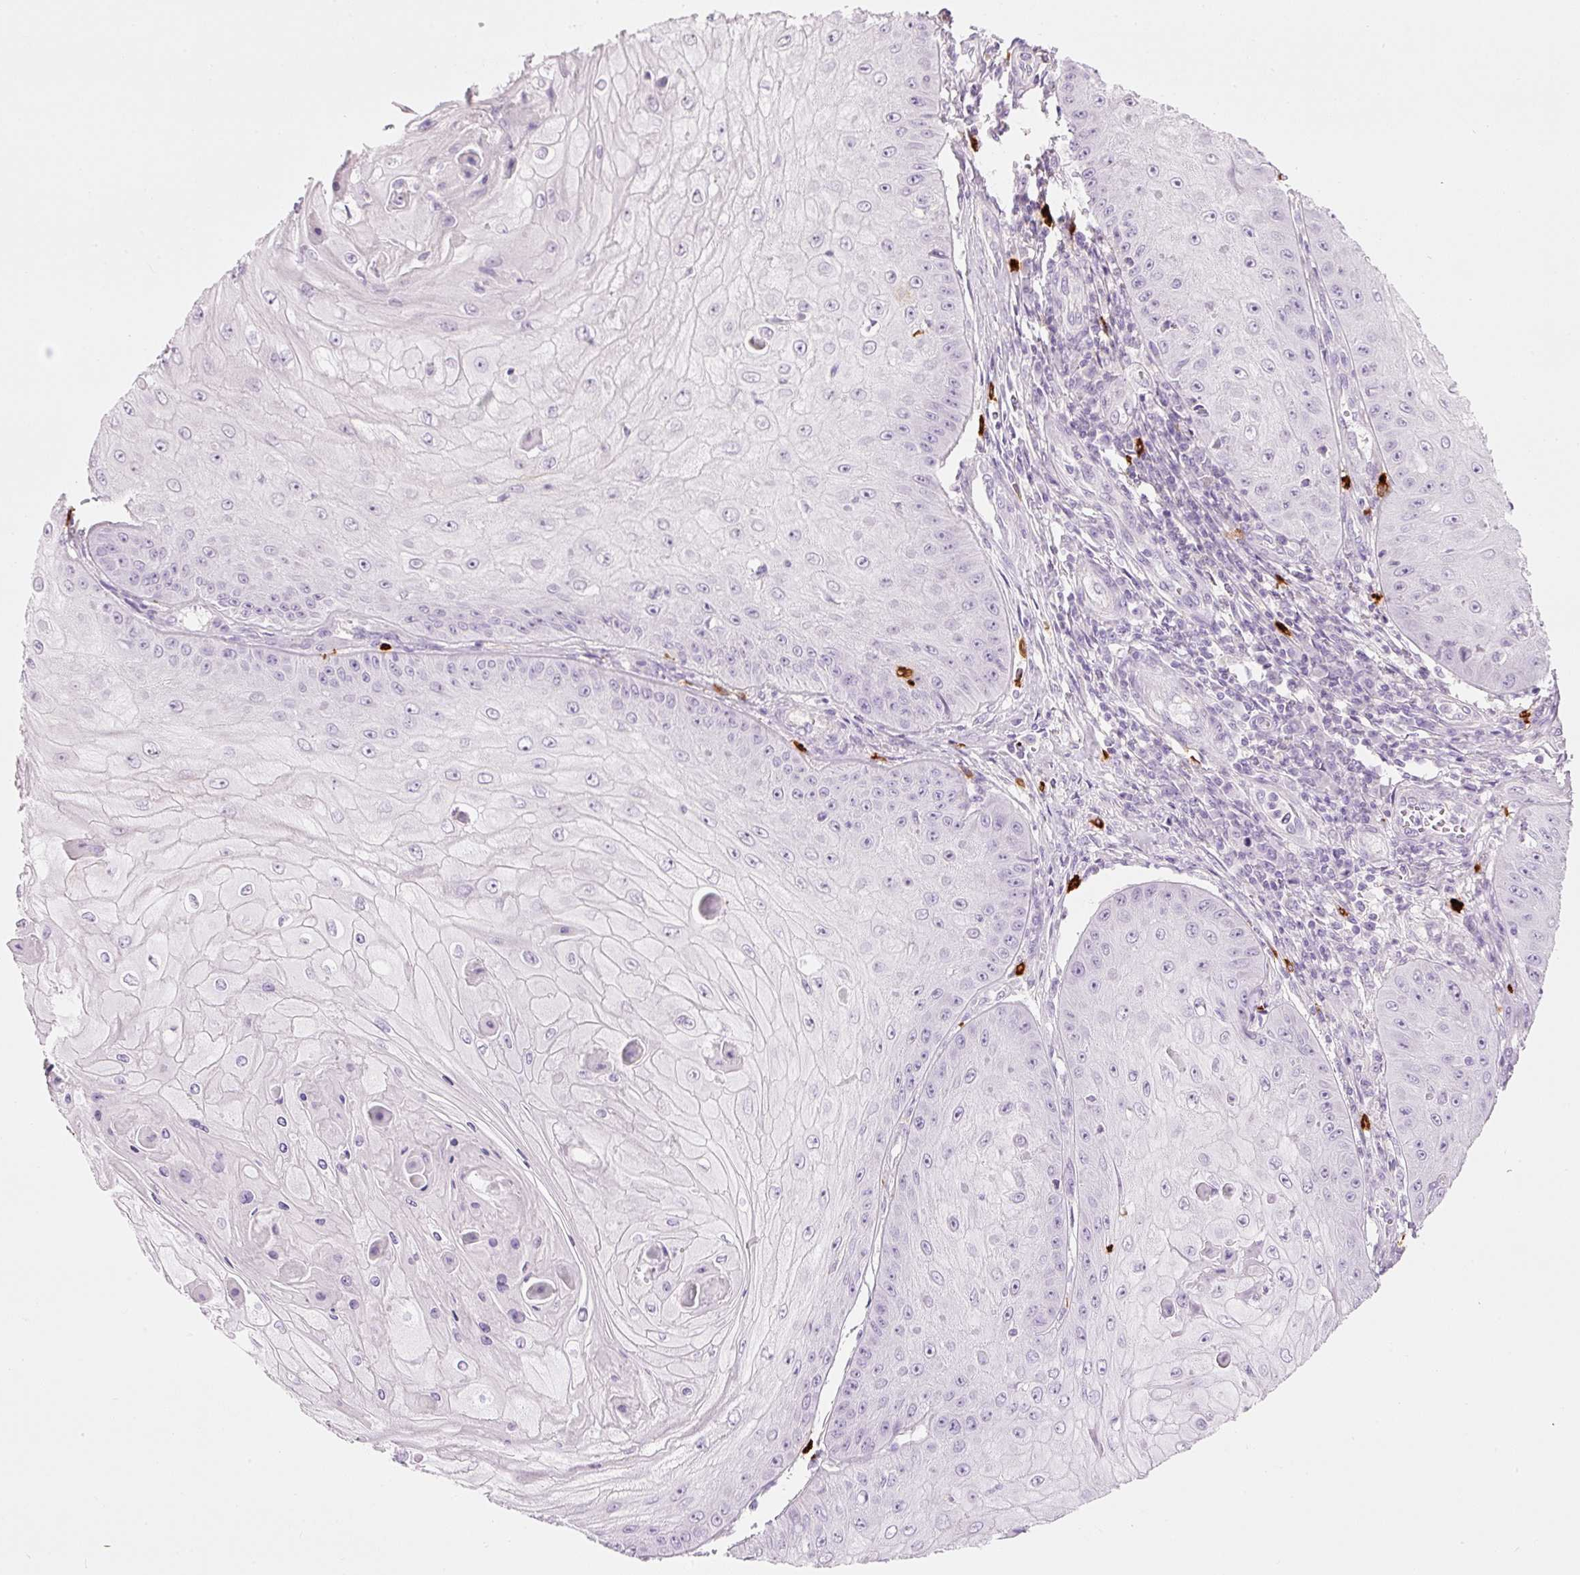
{"staining": {"intensity": "negative", "quantity": "none", "location": "none"}, "tissue": "skin cancer", "cell_type": "Tumor cells", "image_type": "cancer", "snomed": [{"axis": "morphology", "description": "Squamous cell carcinoma, NOS"}, {"axis": "topography", "description": "Skin"}], "caption": "Immunohistochemistry (IHC) histopathology image of squamous cell carcinoma (skin) stained for a protein (brown), which exhibits no staining in tumor cells.", "gene": "CMA1", "patient": {"sex": "male", "age": 70}}